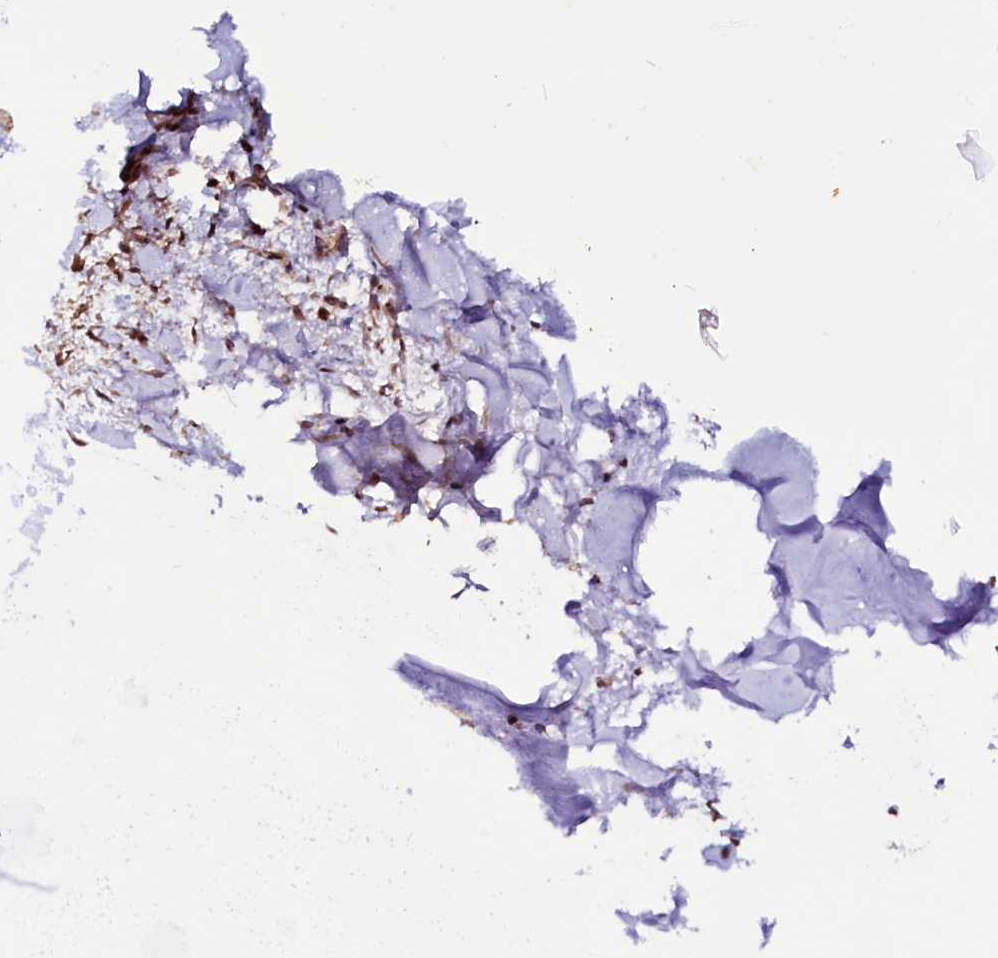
{"staining": {"intensity": "negative", "quantity": "none", "location": "none"}, "tissue": "adipose tissue", "cell_type": "Adipocytes", "image_type": "normal", "snomed": [{"axis": "morphology", "description": "Normal tissue, NOS"}, {"axis": "topography", "description": "Lymph node"}, {"axis": "topography", "description": "Cartilage tissue"}, {"axis": "topography", "description": "Bronchus"}], "caption": "Immunohistochemistry (IHC) image of benign adipose tissue: adipose tissue stained with DAB (3,3'-diaminobenzidine) demonstrates no significant protein positivity in adipocytes. (DAB IHC with hematoxylin counter stain).", "gene": "RNMT", "patient": {"sex": "male", "age": 63}}